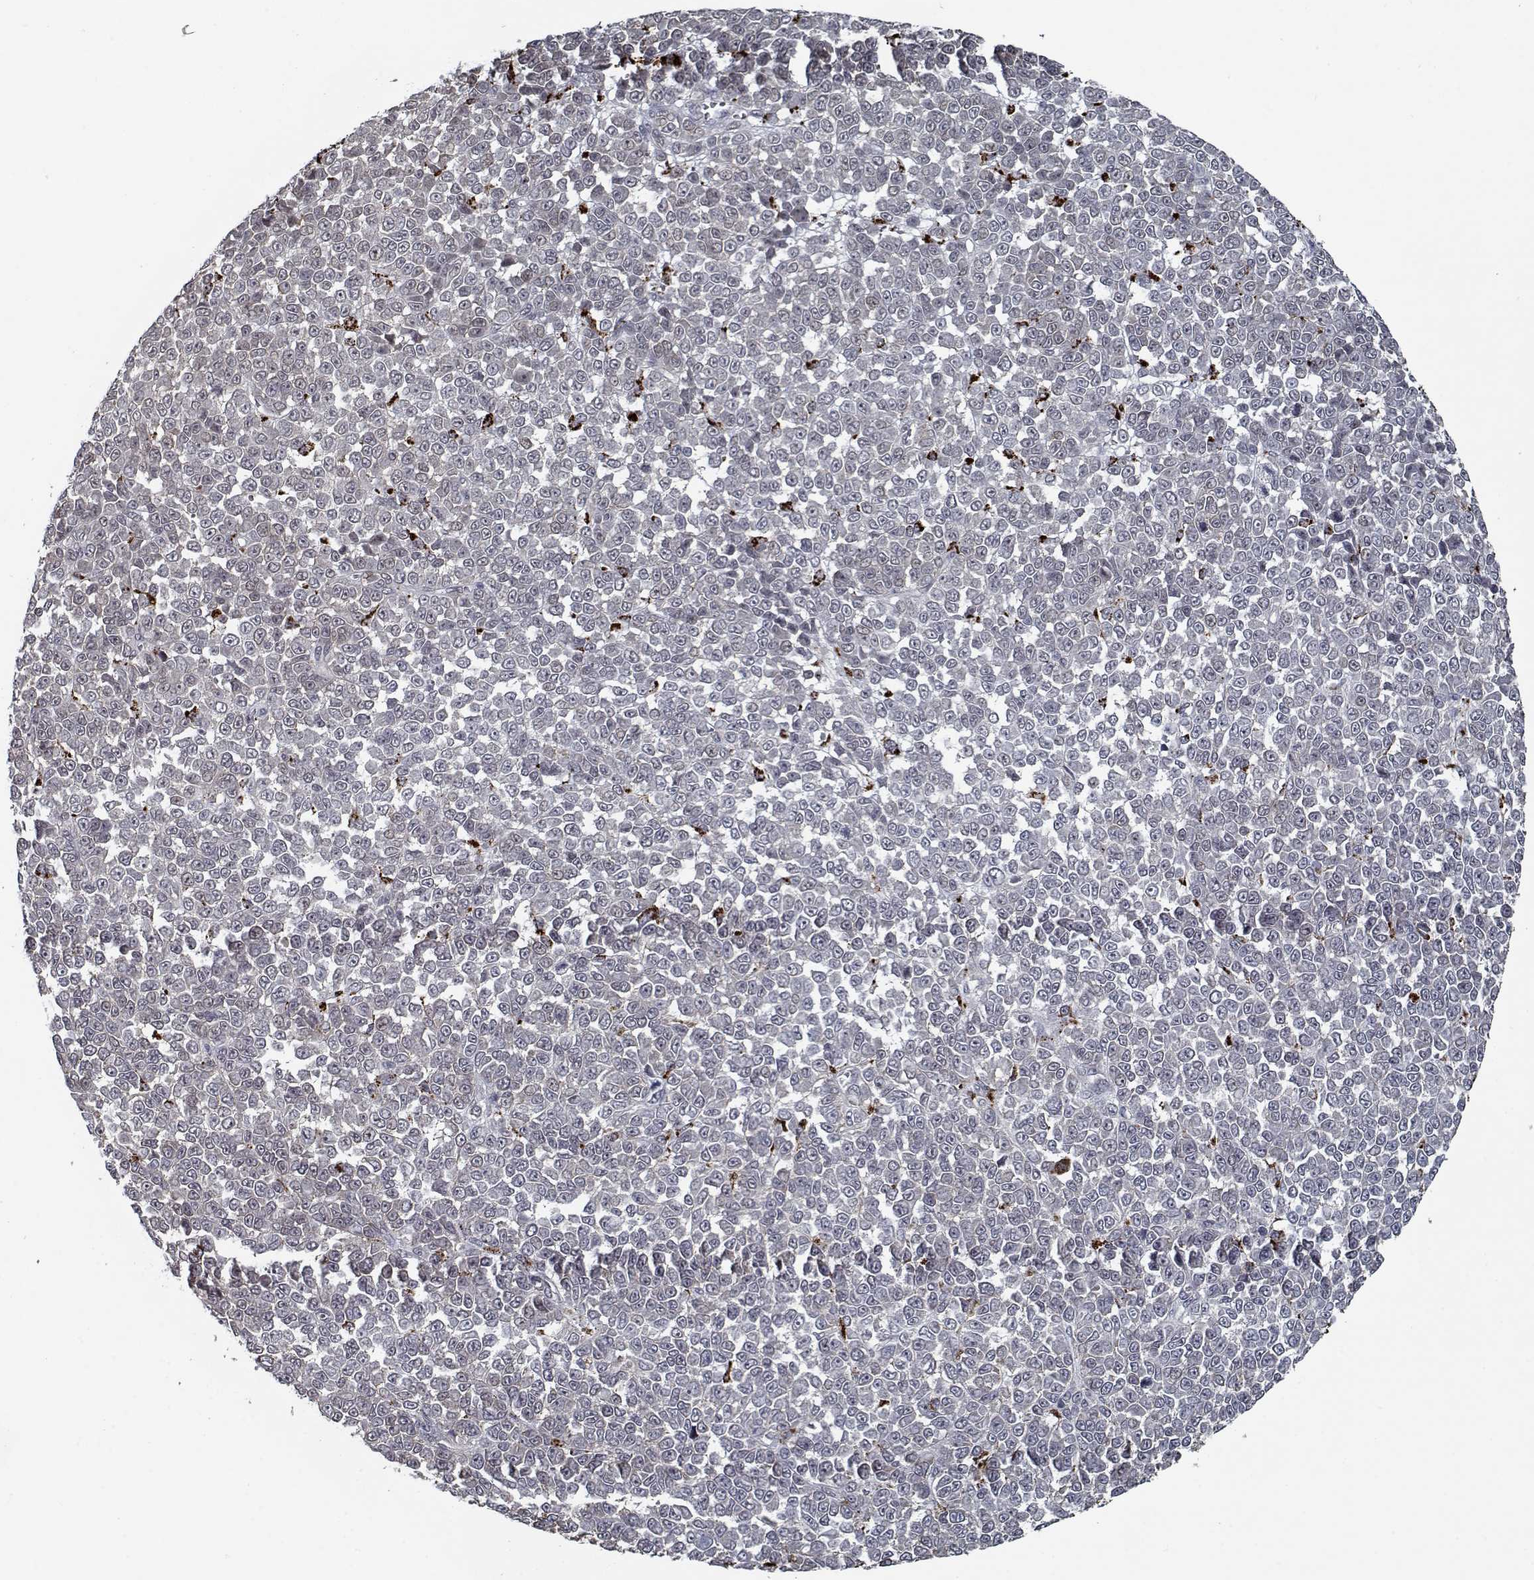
{"staining": {"intensity": "negative", "quantity": "none", "location": "none"}, "tissue": "melanoma", "cell_type": "Tumor cells", "image_type": "cancer", "snomed": [{"axis": "morphology", "description": "Malignant melanoma, NOS"}, {"axis": "topography", "description": "Skin"}], "caption": "Malignant melanoma stained for a protein using IHC shows no expression tumor cells.", "gene": "NLK", "patient": {"sex": "female", "age": 95}}